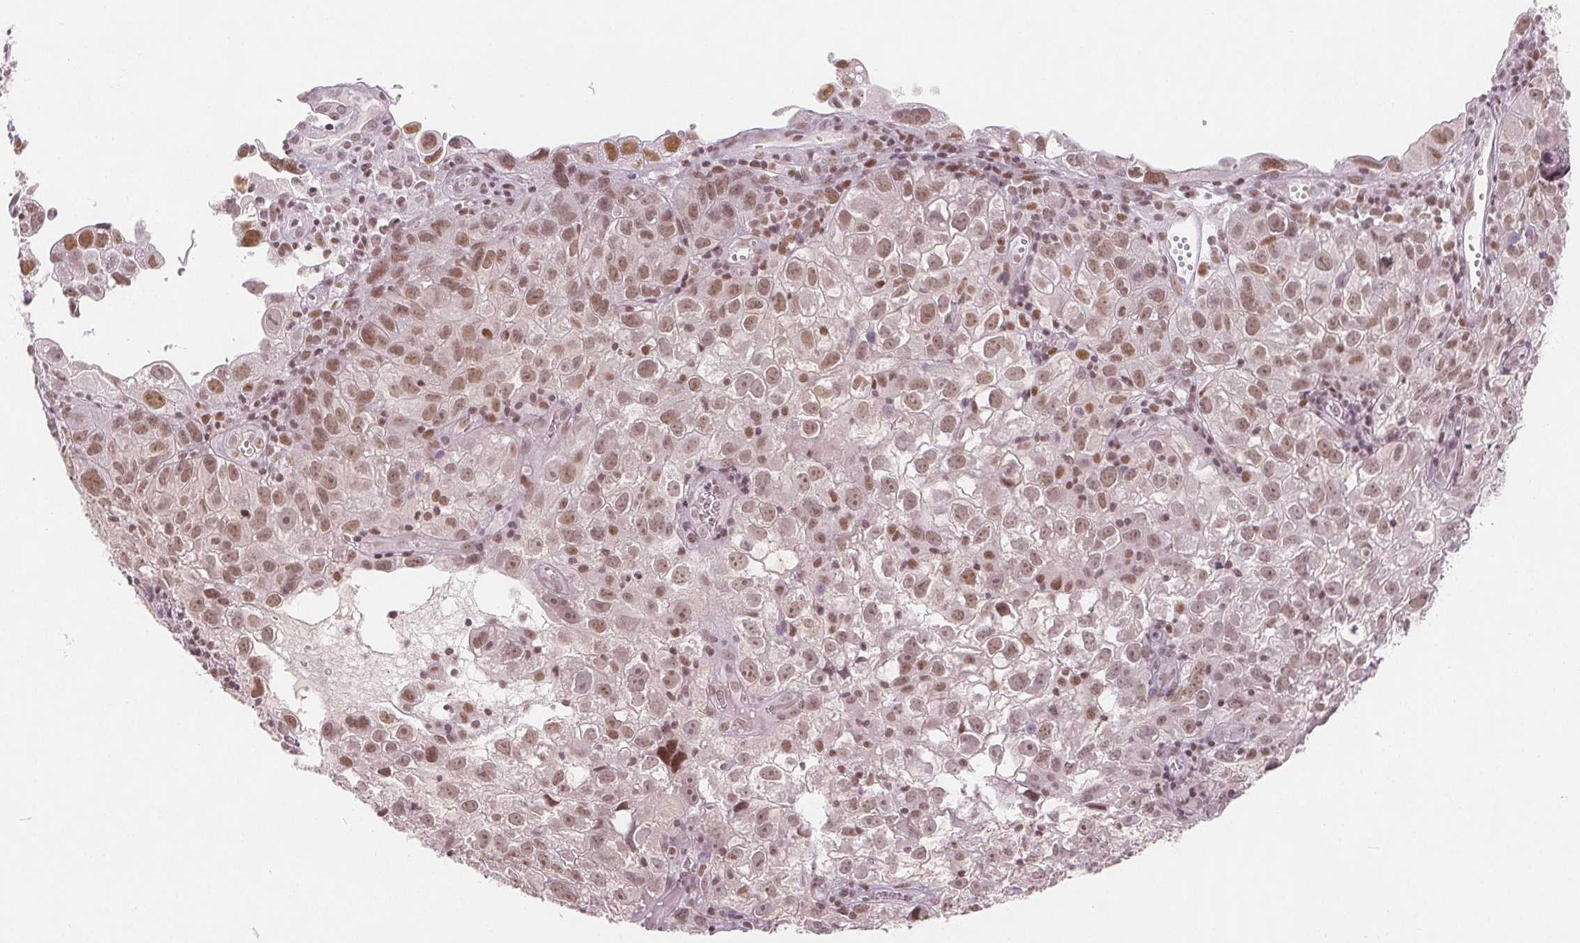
{"staining": {"intensity": "moderate", "quantity": ">75%", "location": "nuclear"}, "tissue": "cervical cancer", "cell_type": "Tumor cells", "image_type": "cancer", "snomed": [{"axis": "morphology", "description": "Squamous cell carcinoma, NOS"}, {"axis": "topography", "description": "Cervix"}], "caption": "High-magnification brightfield microscopy of cervical cancer (squamous cell carcinoma) stained with DAB (3,3'-diaminobenzidine) (brown) and counterstained with hematoxylin (blue). tumor cells exhibit moderate nuclear positivity is seen in about>75% of cells.", "gene": "DEK", "patient": {"sex": "female", "age": 55}}